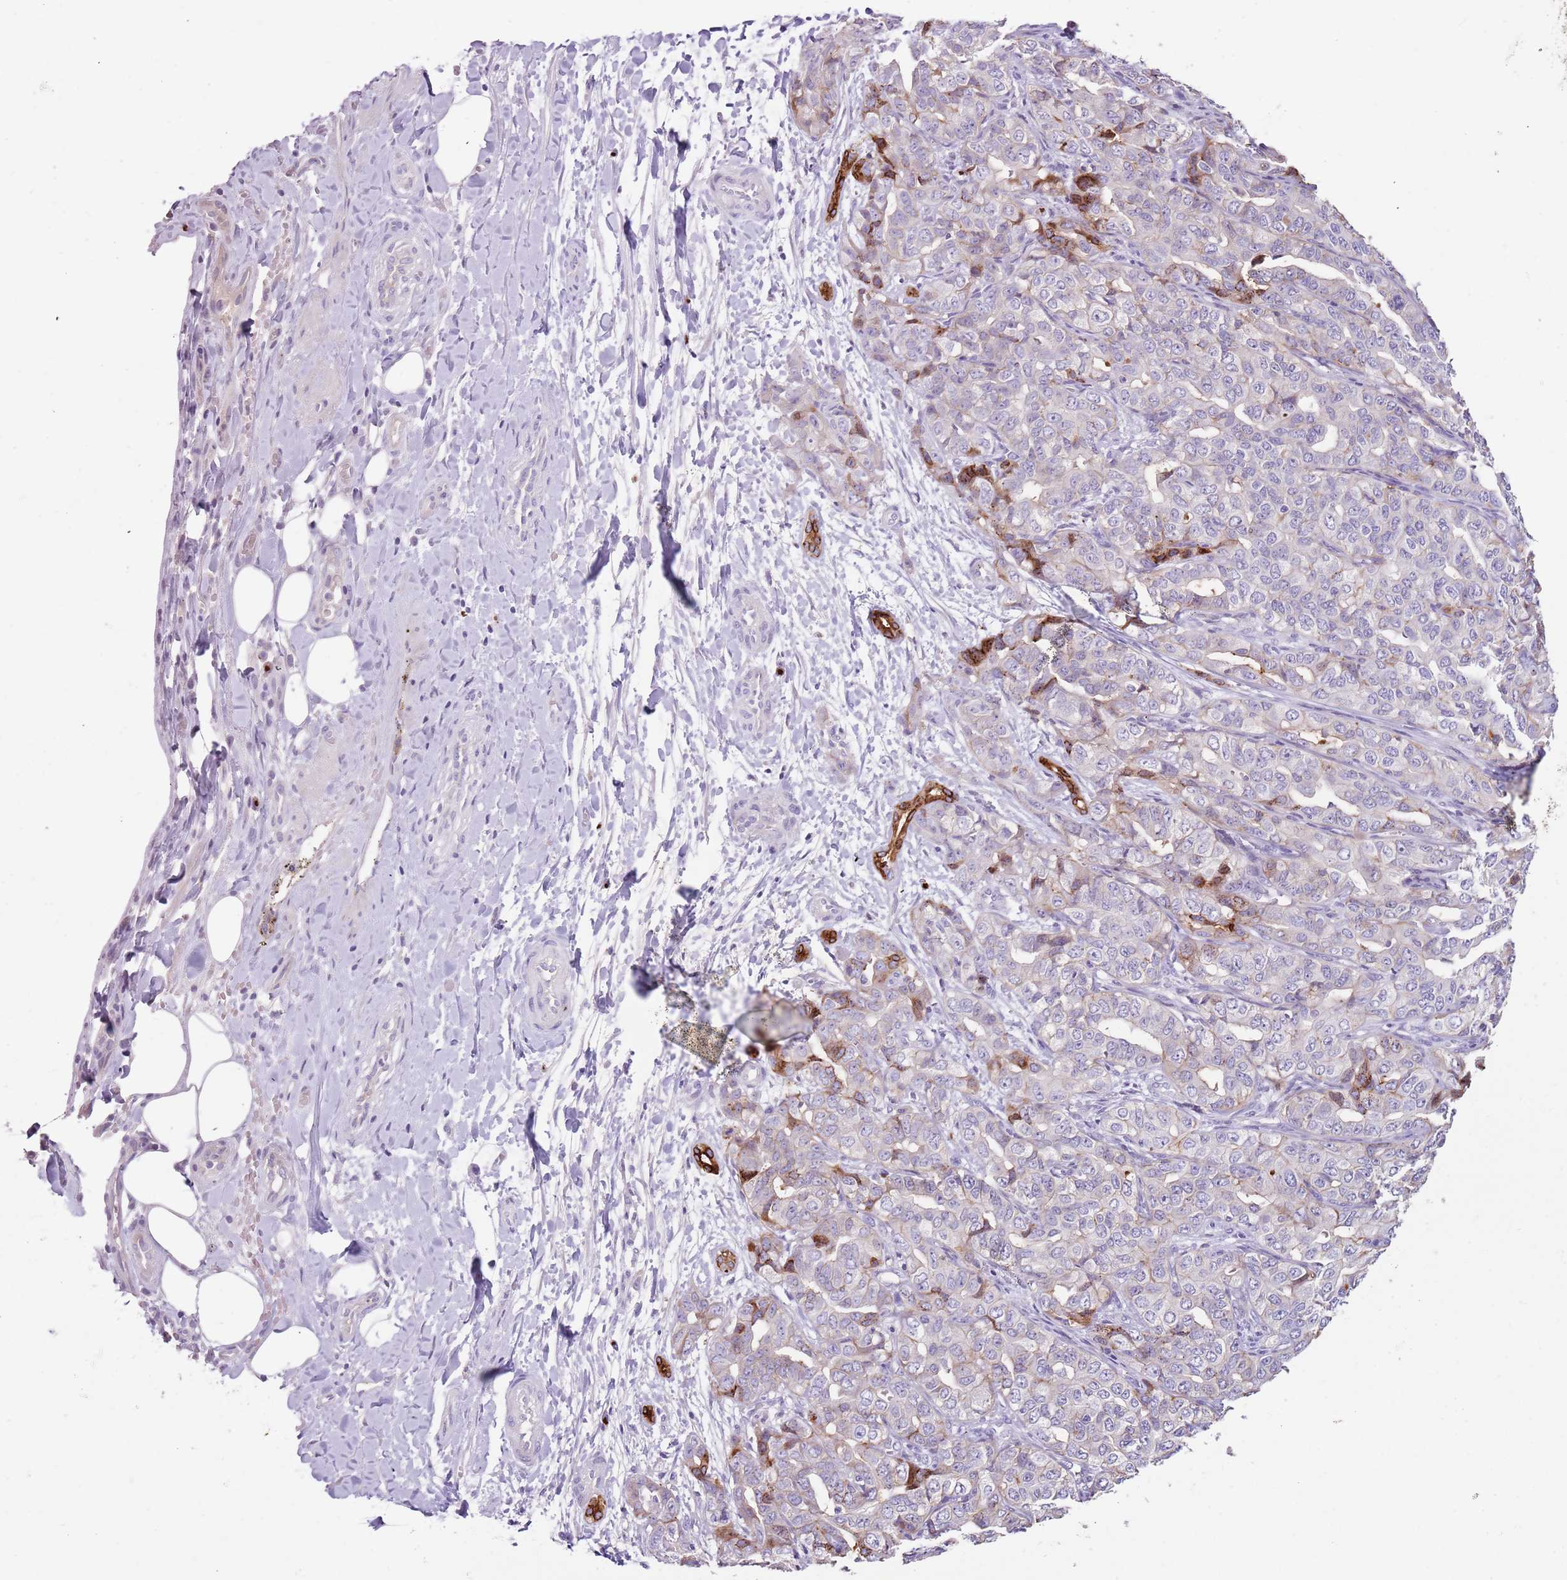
{"staining": {"intensity": "negative", "quantity": "none", "location": "none"}, "tissue": "liver cancer", "cell_type": "Tumor cells", "image_type": "cancer", "snomed": [{"axis": "morphology", "description": "Cholangiocarcinoma"}, {"axis": "topography", "description": "Liver"}], "caption": "An IHC photomicrograph of liver cancer (cholangiocarcinoma) is shown. There is no staining in tumor cells of liver cancer (cholangiocarcinoma). (DAB immunohistochemistry, high magnification).", "gene": "C2CD3", "patient": {"sex": "male", "age": 59}}